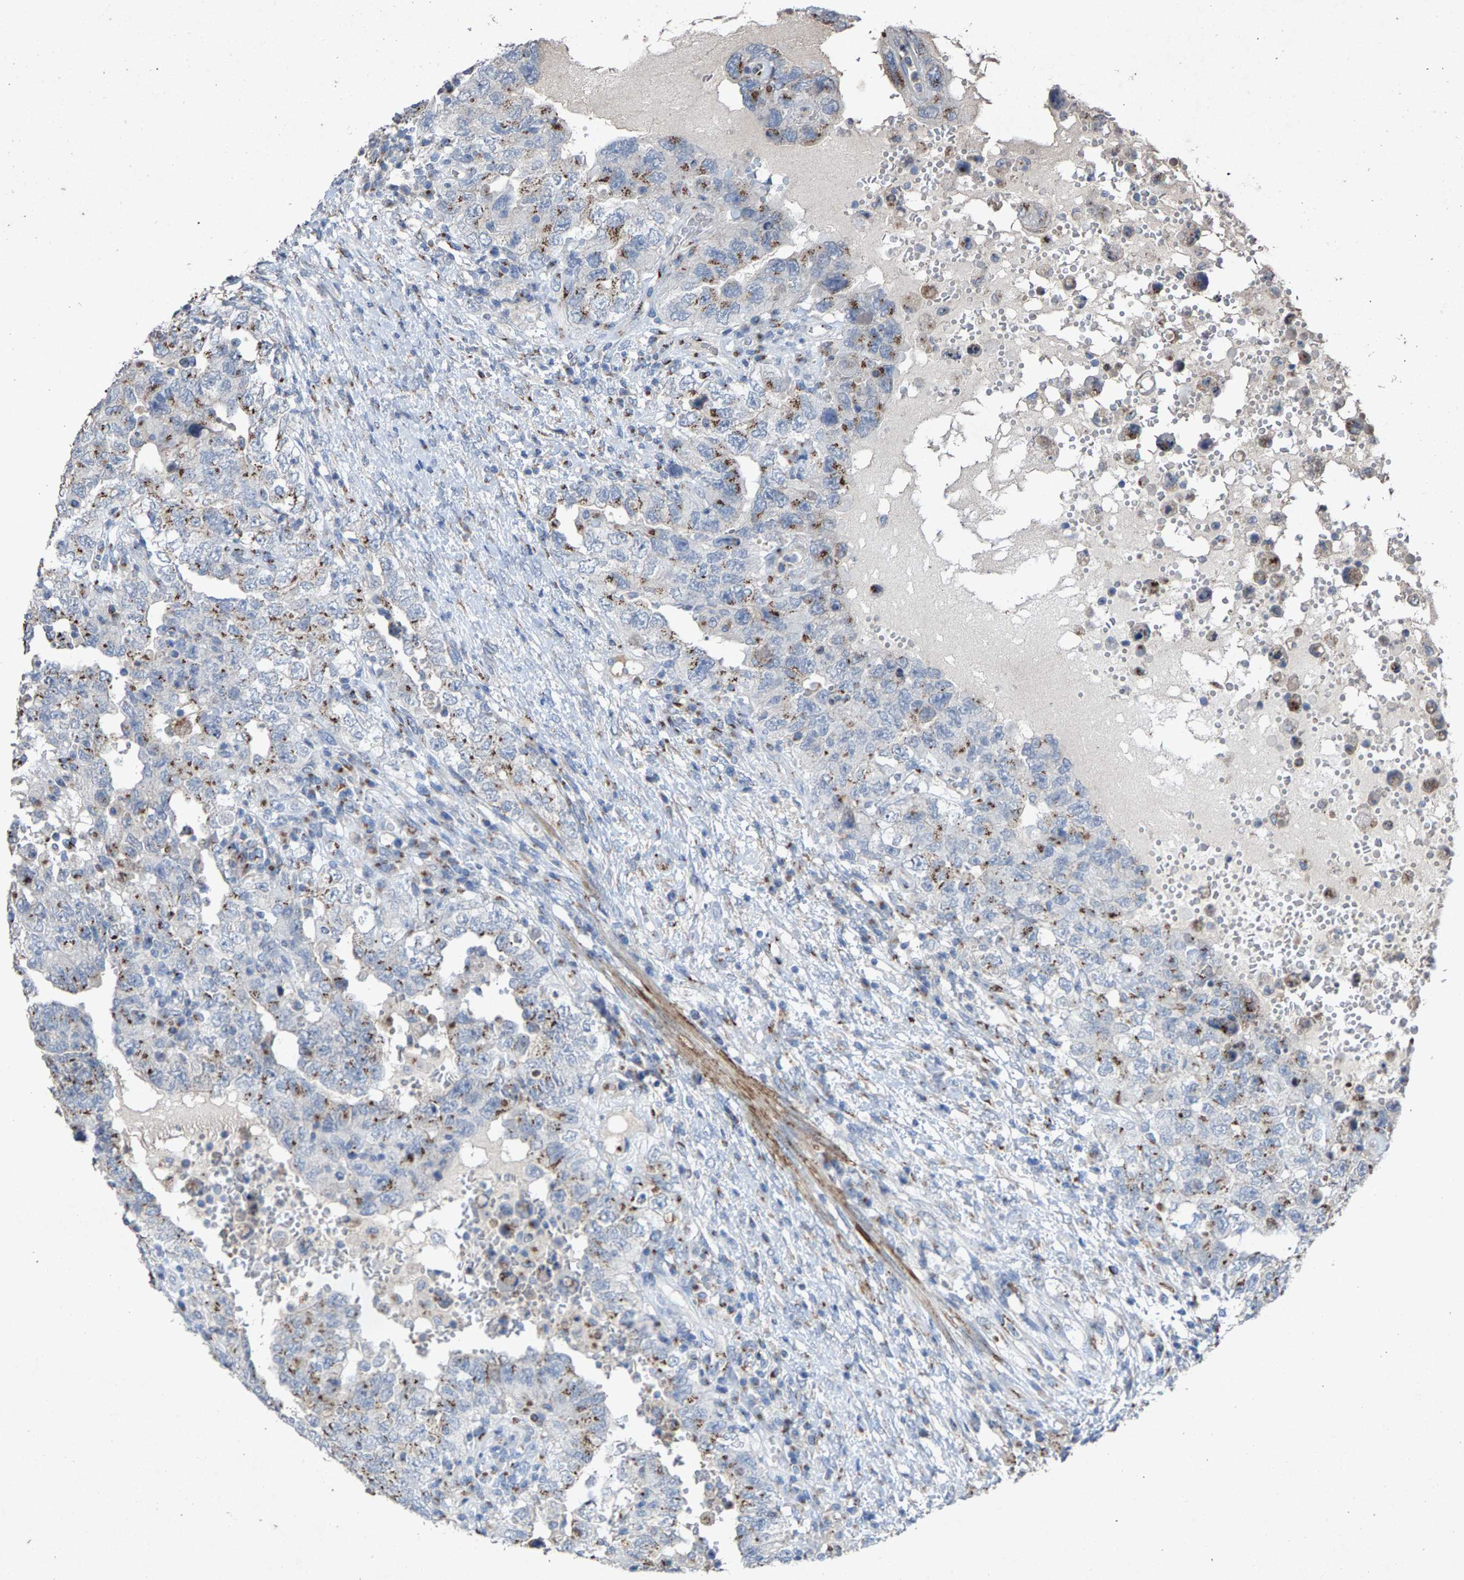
{"staining": {"intensity": "moderate", "quantity": ">75%", "location": "cytoplasmic/membranous"}, "tissue": "testis cancer", "cell_type": "Tumor cells", "image_type": "cancer", "snomed": [{"axis": "morphology", "description": "Carcinoma, Embryonal, NOS"}, {"axis": "topography", "description": "Testis"}], "caption": "IHC (DAB (3,3'-diaminobenzidine)) staining of human testis embryonal carcinoma demonstrates moderate cytoplasmic/membranous protein expression in about >75% of tumor cells.", "gene": "MAN2A1", "patient": {"sex": "male", "age": 26}}